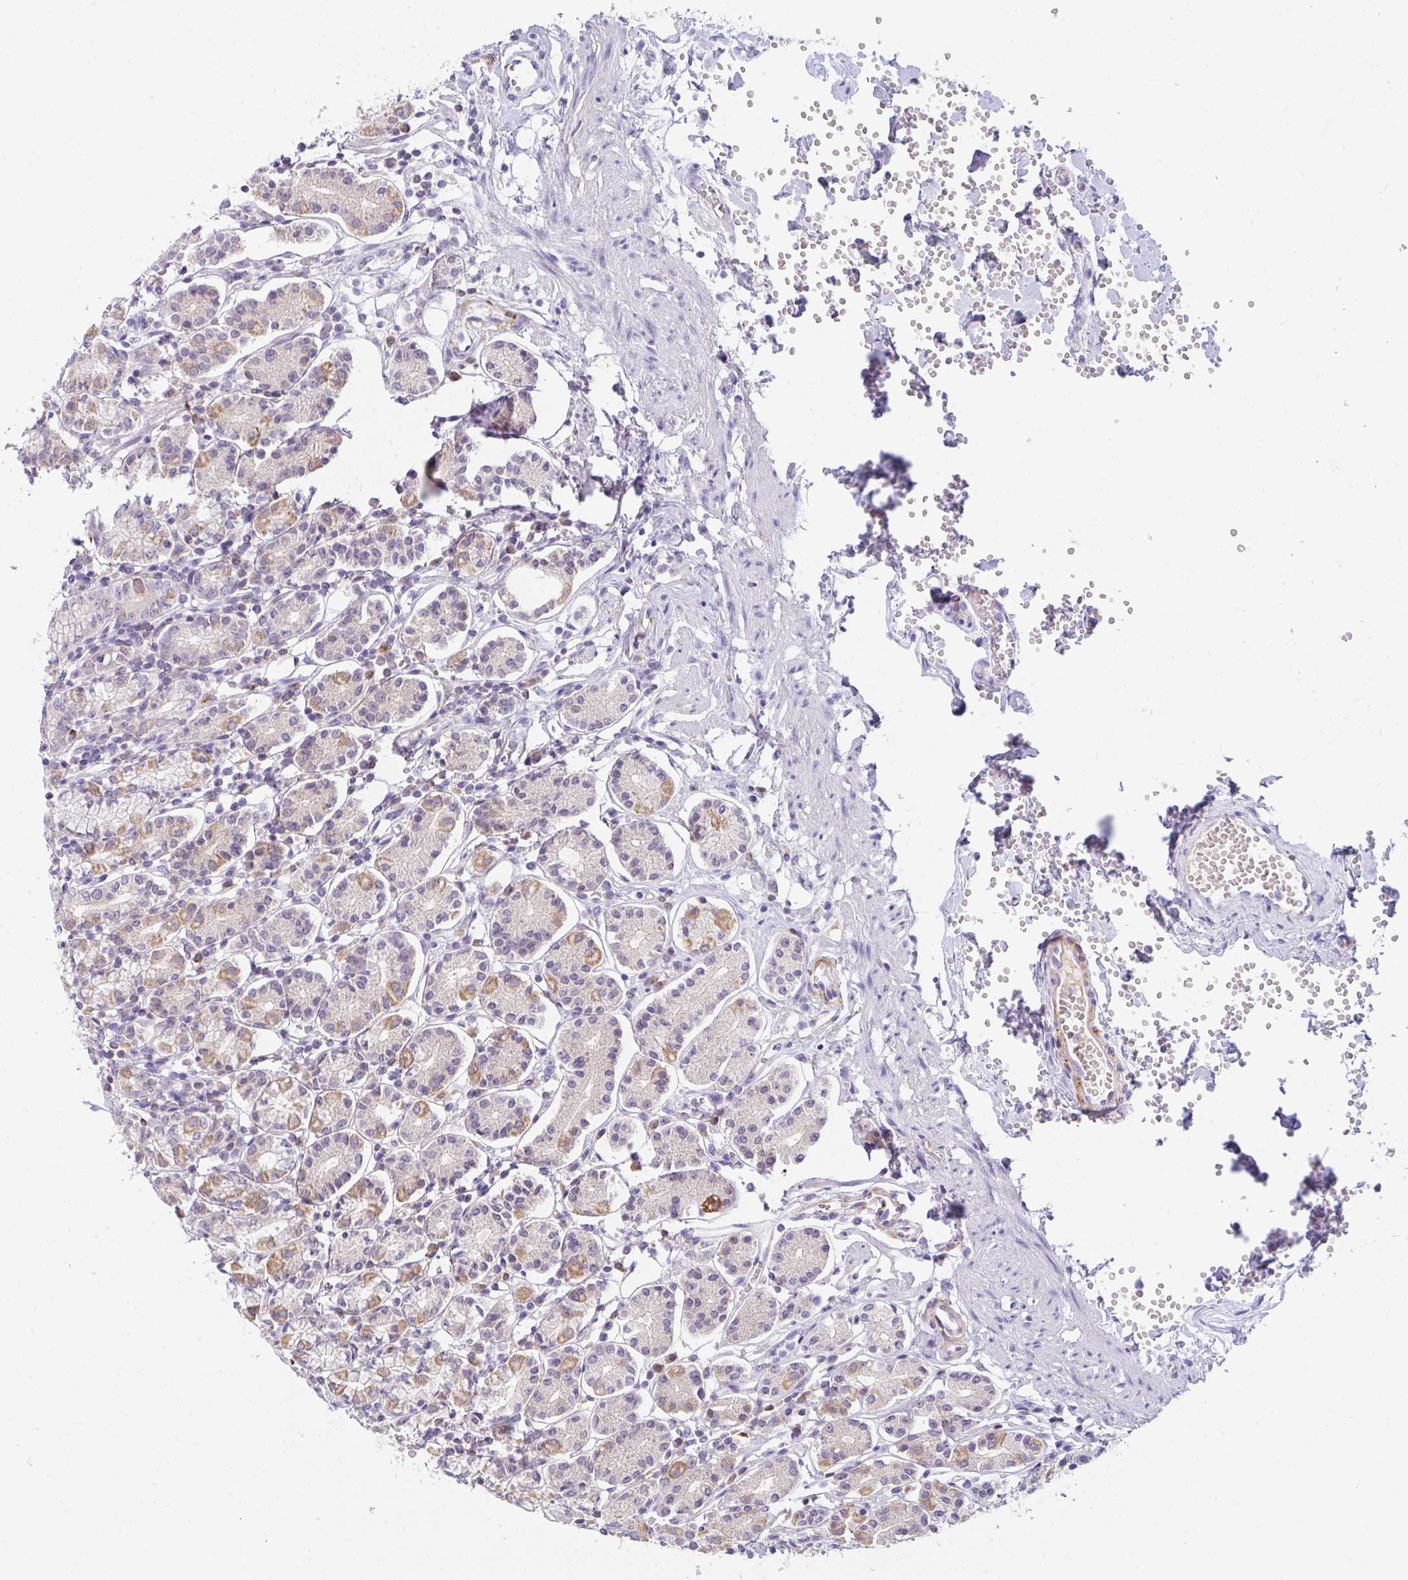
{"staining": {"intensity": "moderate", "quantity": "25%-75%", "location": "cytoplasmic/membranous"}, "tissue": "stomach", "cell_type": "Glandular cells", "image_type": "normal", "snomed": [{"axis": "morphology", "description": "Normal tissue, NOS"}, {"axis": "topography", "description": "Stomach"}], "caption": "IHC (DAB) staining of unremarkable stomach exhibits moderate cytoplasmic/membranous protein staining in about 25%-75% of glandular cells.", "gene": "COX7B", "patient": {"sex": "female", "age": 62}}